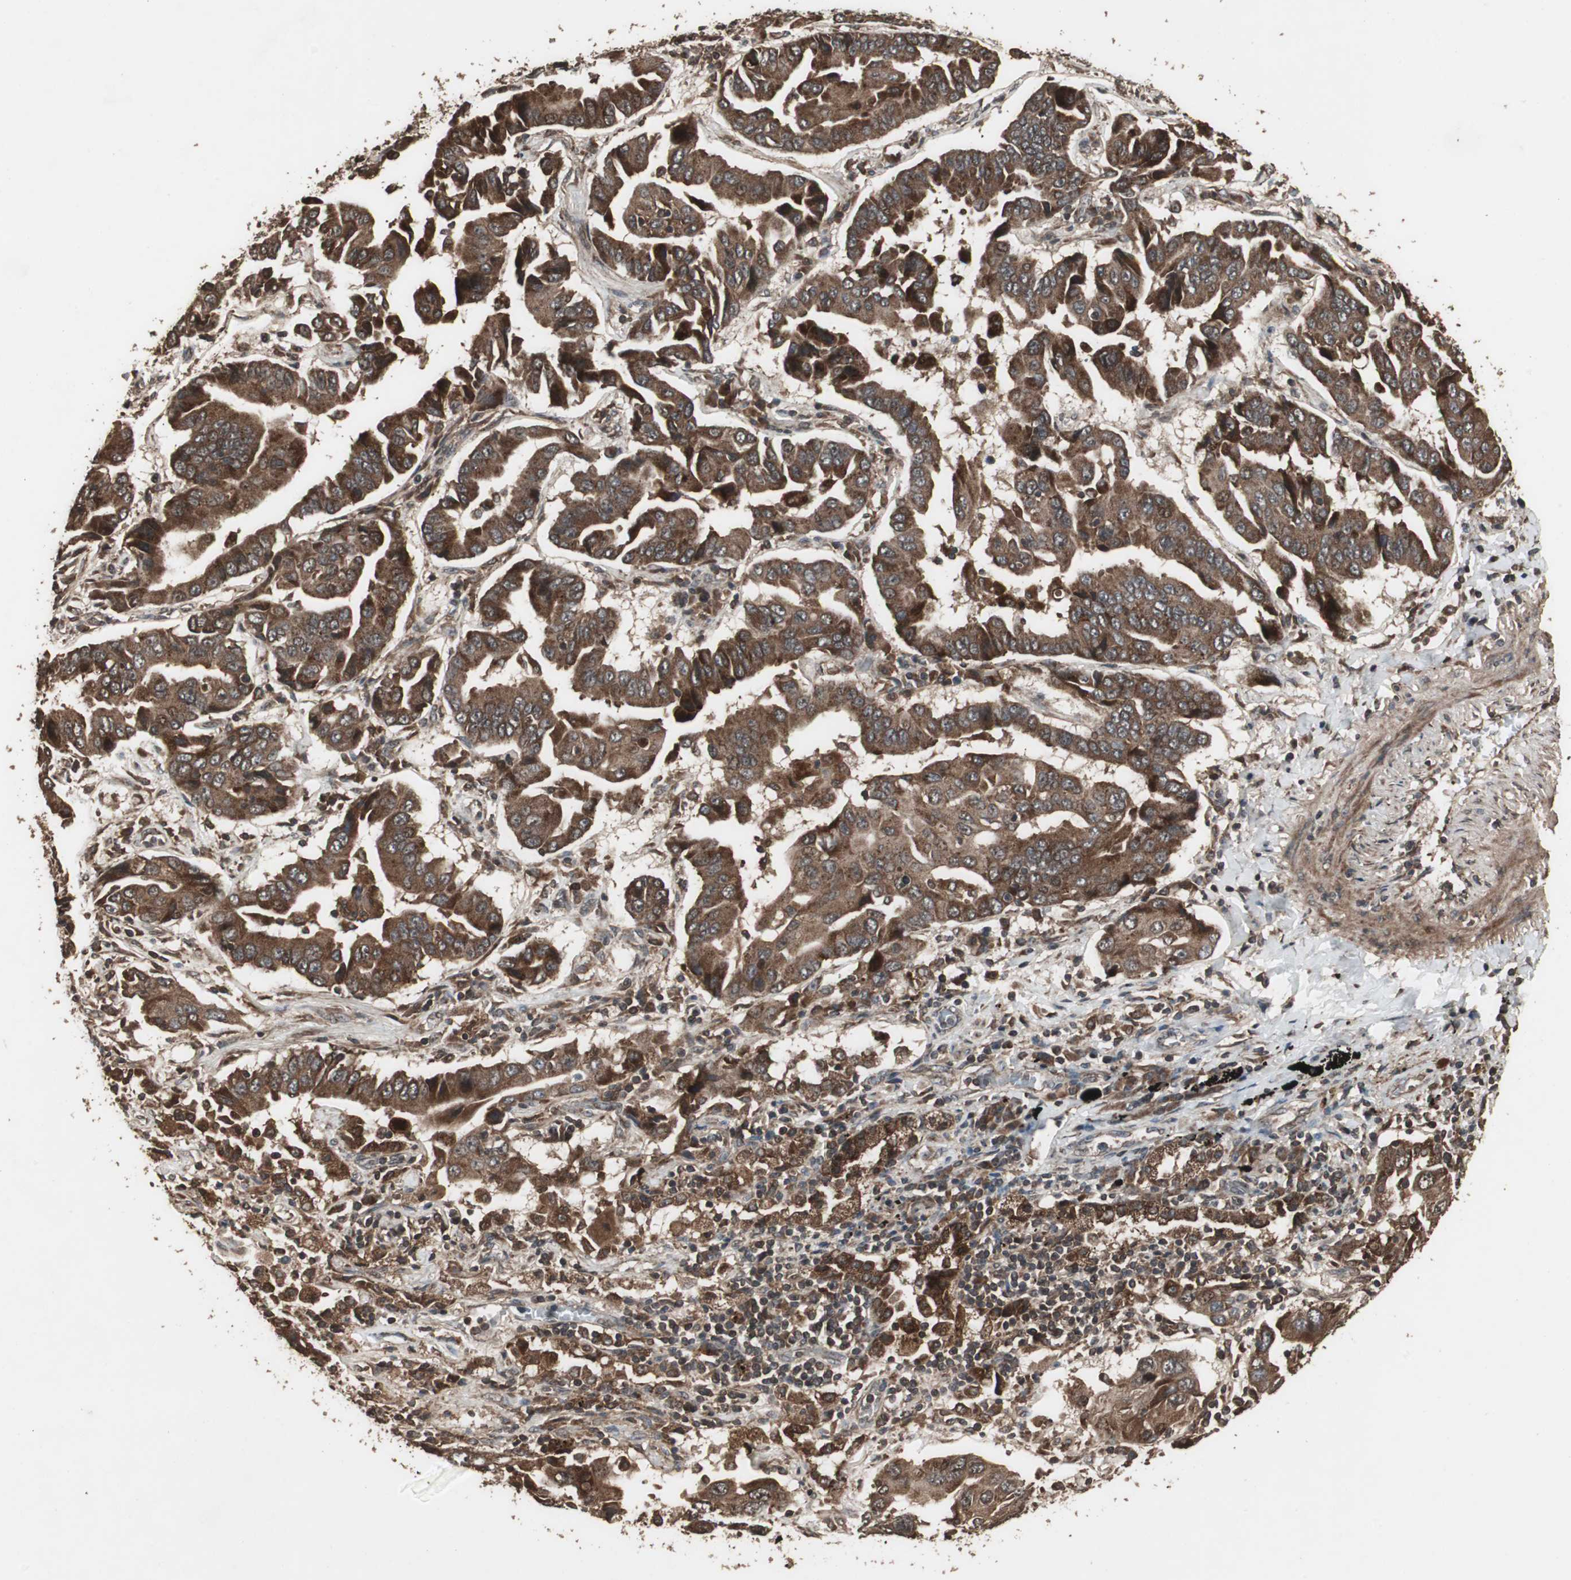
{"staining": {"intensity": "strong", "quantity": ">75%", "location": "cytoplasmic/membranous"}, "tissue": "lung cancer", "cell_type": "Tumor cells", "image_type": "cancer", "snomed": [{"axis": "morphology", "description": "Adenocarcinoma, NOS"}, {"axis": "topography", "description": "Lung"}], "caption": "DAB (3,3'-diaminobenzidine) immunohistochemical staining of adenocarcinoma (lung) reveals strong cytoplasmic/membranous protein positivity in about >75% of tumor cells.", "gene": "LAMTOR5", "patient": {"sex": "female", "age": 65}}